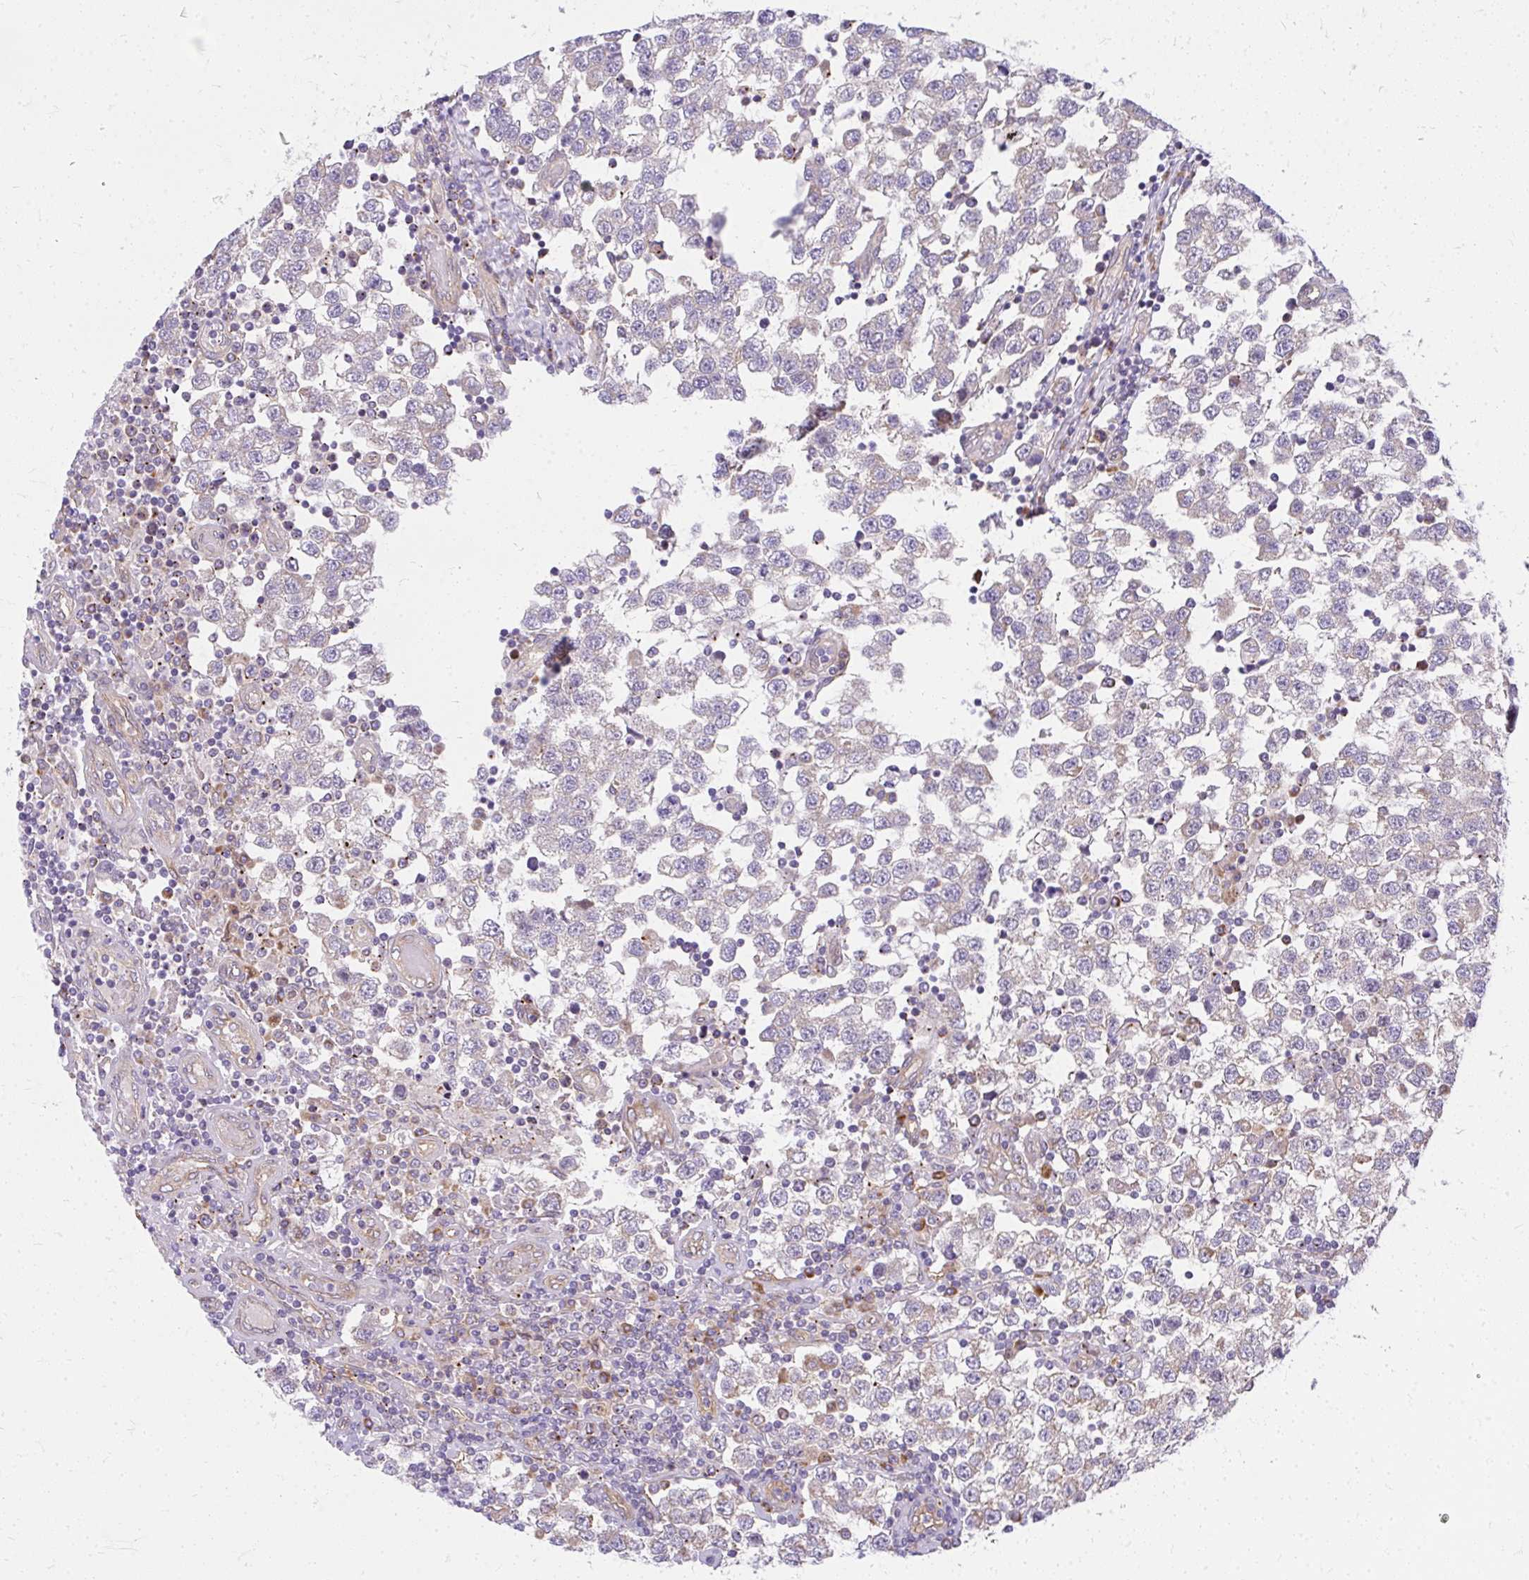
{"staining": {"intensity": "negative", "quantity": "none", "location": "none"}, "tissue": "testis cancer", "cell_type": "Tumor cells", "image_type": "cancer", "snomed": [{"axis": "morphology", "description": "Seminoma, NOS"}, {"axis": "topography", "description": "Testis"}], "caption": "The photomicrograph exhibits no staining of tumor cells in seminoma (testis).", "gene": "RSKR", "patient": {"sex": "male", "age": 34}}